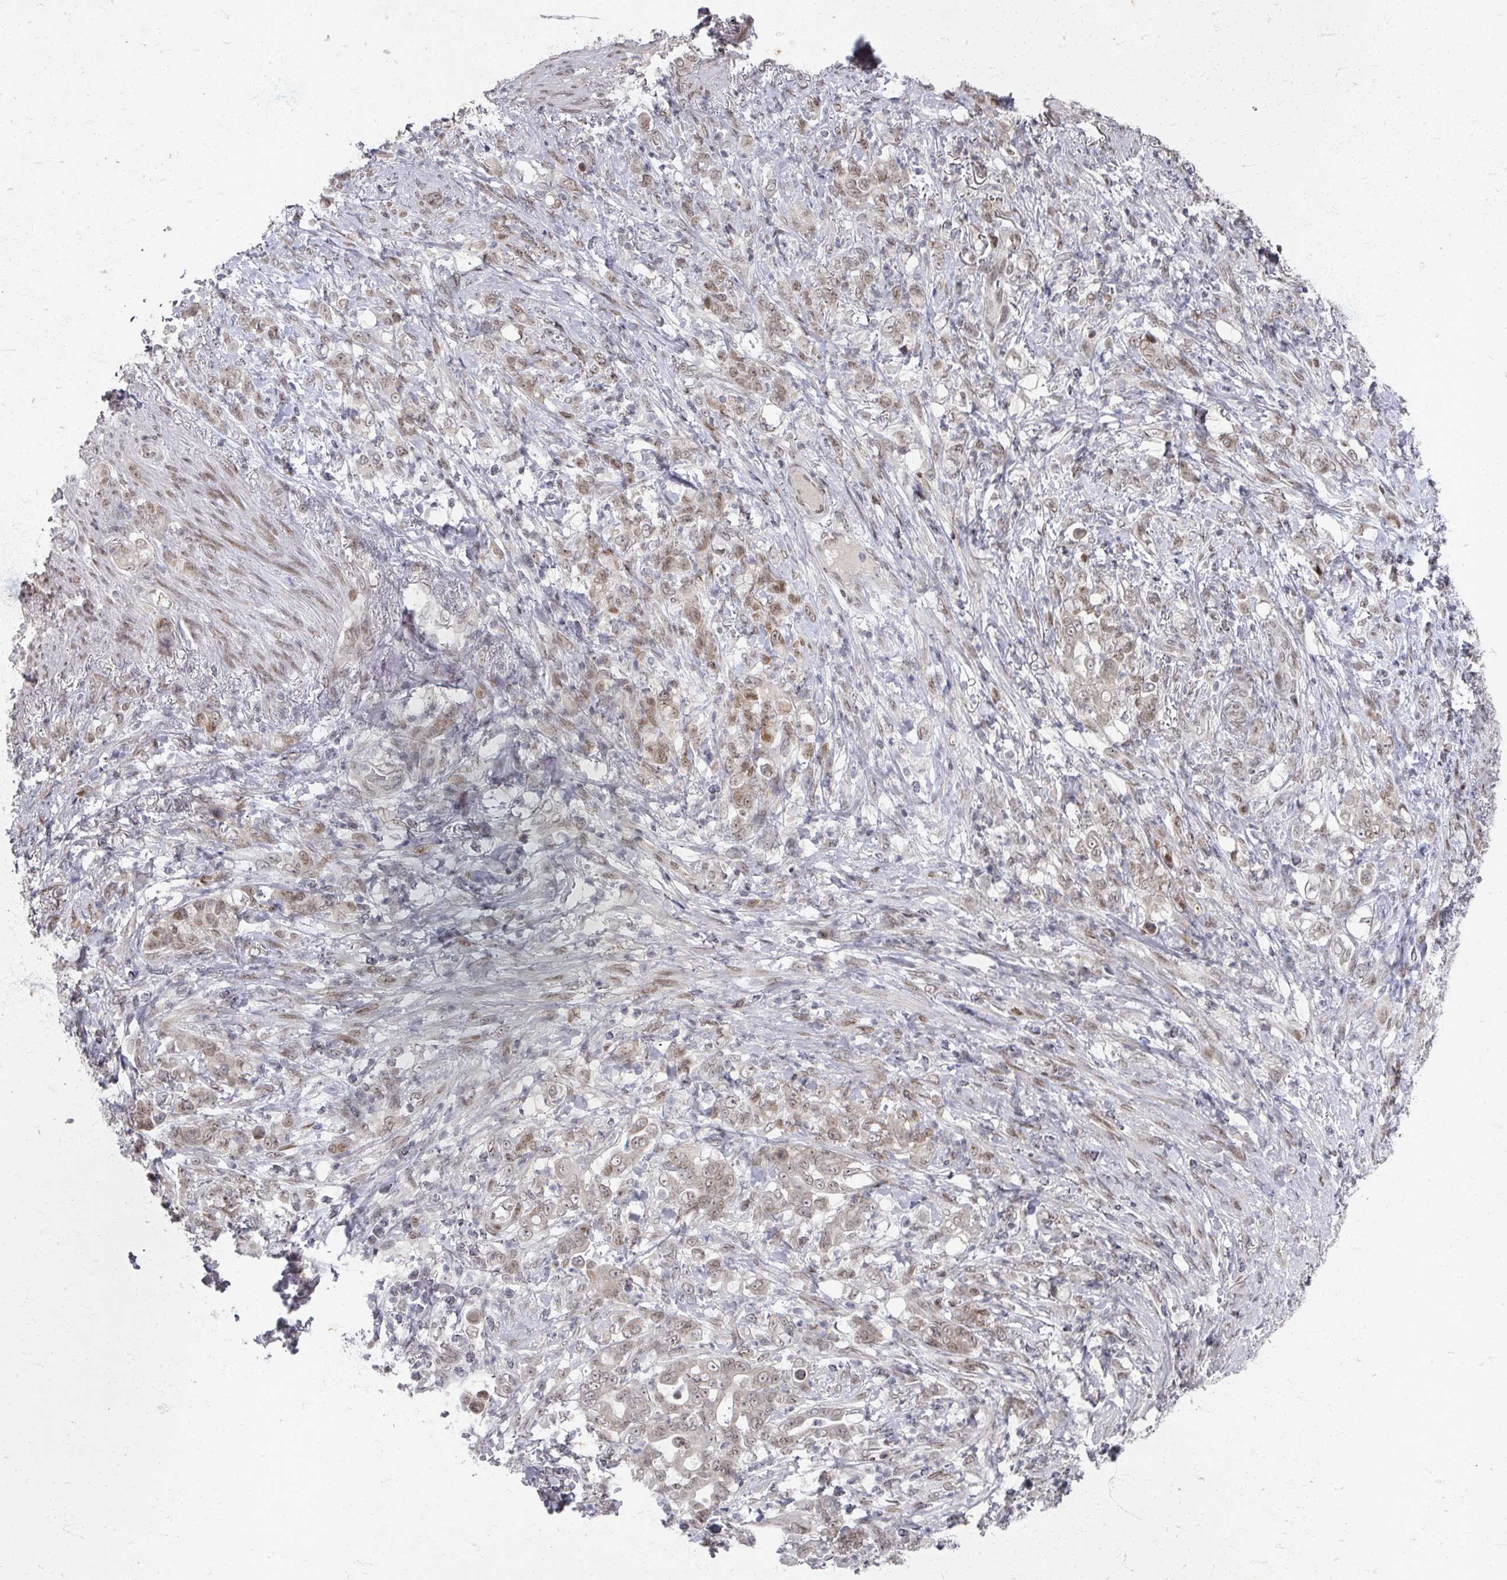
{"staining": {"intensity": "moderate", "quantity": "25%-75%", "location": "nuclear"}, "tissue": "stomach cancer", "cell_type": "Tumor cells", "image_type": "cancer", "snomed": [{"axis": "morphology", "description": "Adenocarcinoma, NOS"}, {"axis": "topography", "description": "Stomach"}], "caption": "The micrograph demonstrates a brown stain indicating the presence of a protein in the nuclear of tumor cells in stomach cancer (adenocarcinoma). (brown staining indicates protein expression, while blue staining denotes nuclei).", "gene": "PSKH1", "patient": {"sex": "female", "age": 79}}